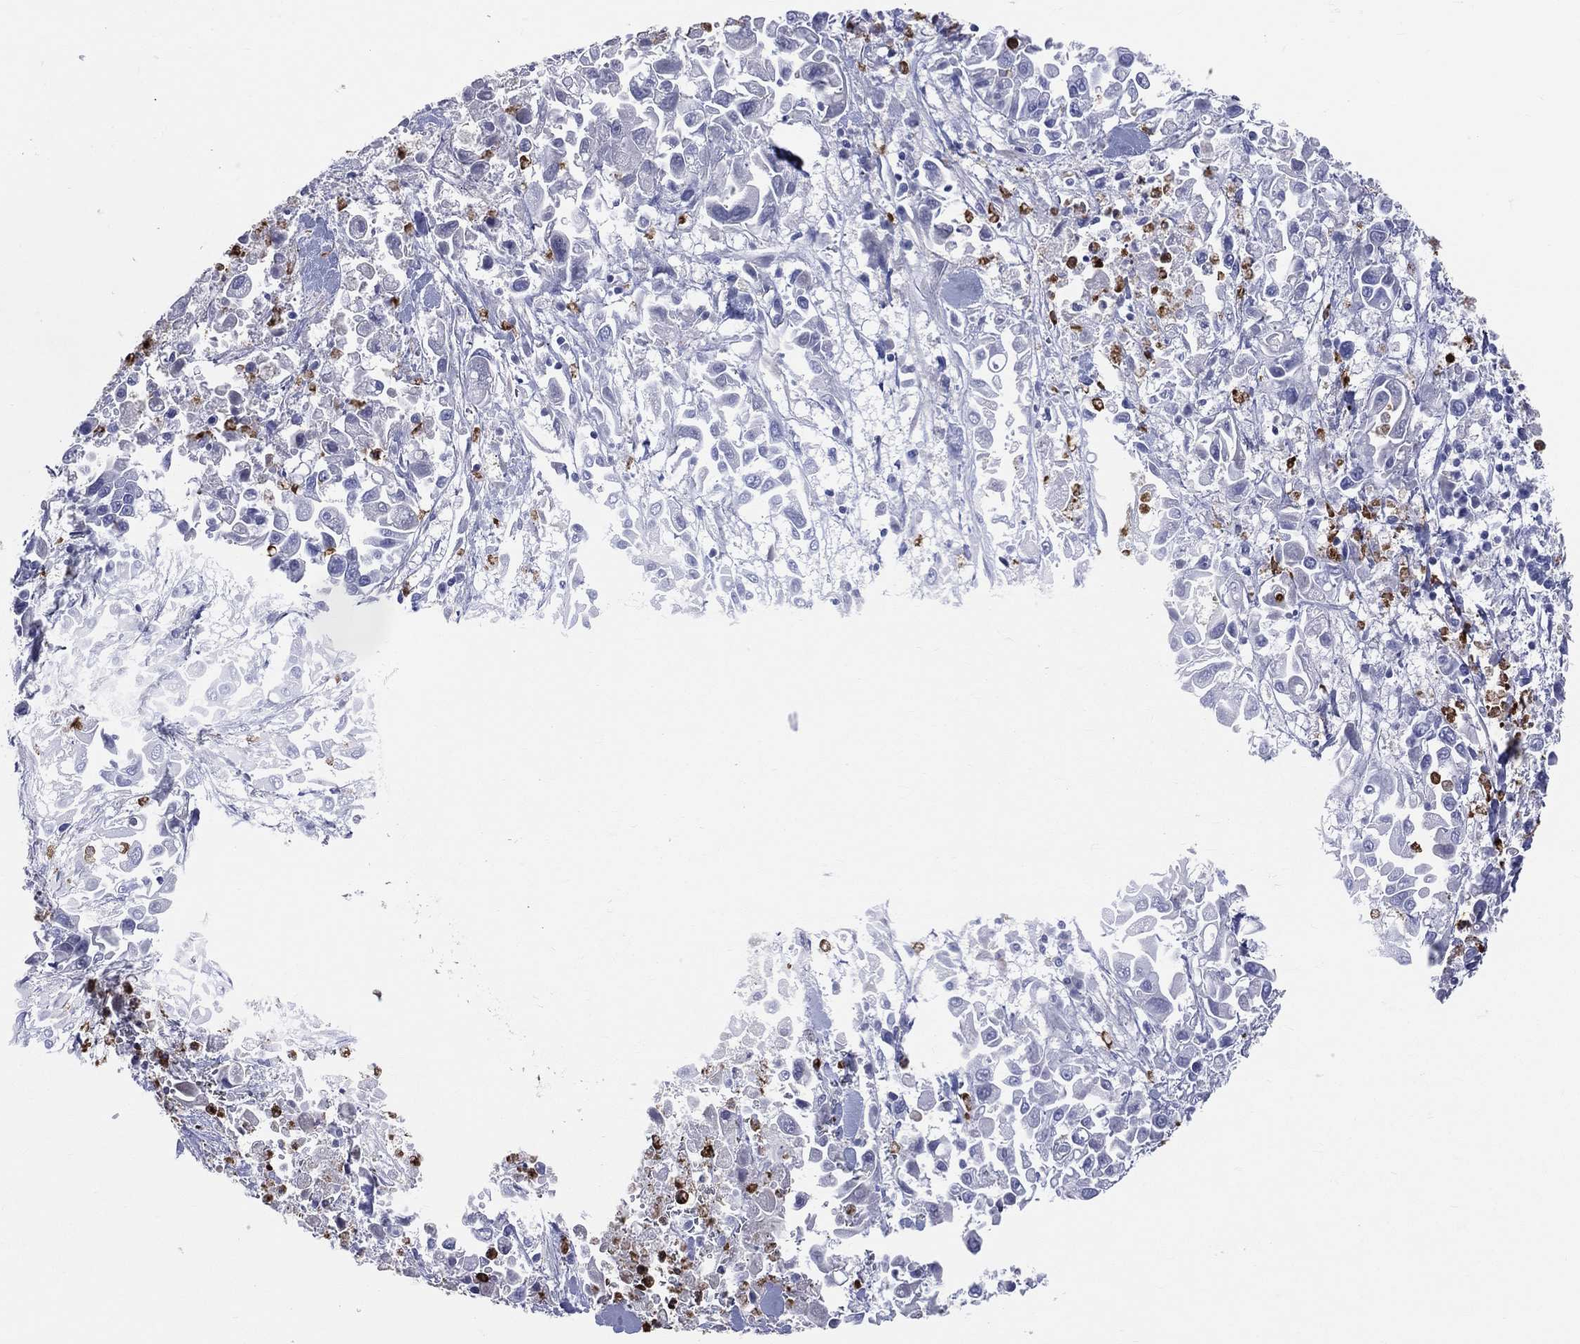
{"staining": {"intensity": "negative", "quantity": "none", "location": "none"}, "tissue": "pancreatic cancer", "cell_type": "Tumor cells", "image_type": "cancer", "snomed": [{"axis": "morphology", "description": "Adenocarcinoma, NOS"}, {"axis": "topography", "description": "Pancreas"}], "caption": "Immunohistochemistry (IHC) of human pancreatic adenocarcinoma exhibits no positivity in tumor cells.", "gene": "PGLYRP1", "patient": {"sex": "female", "age": 83}}